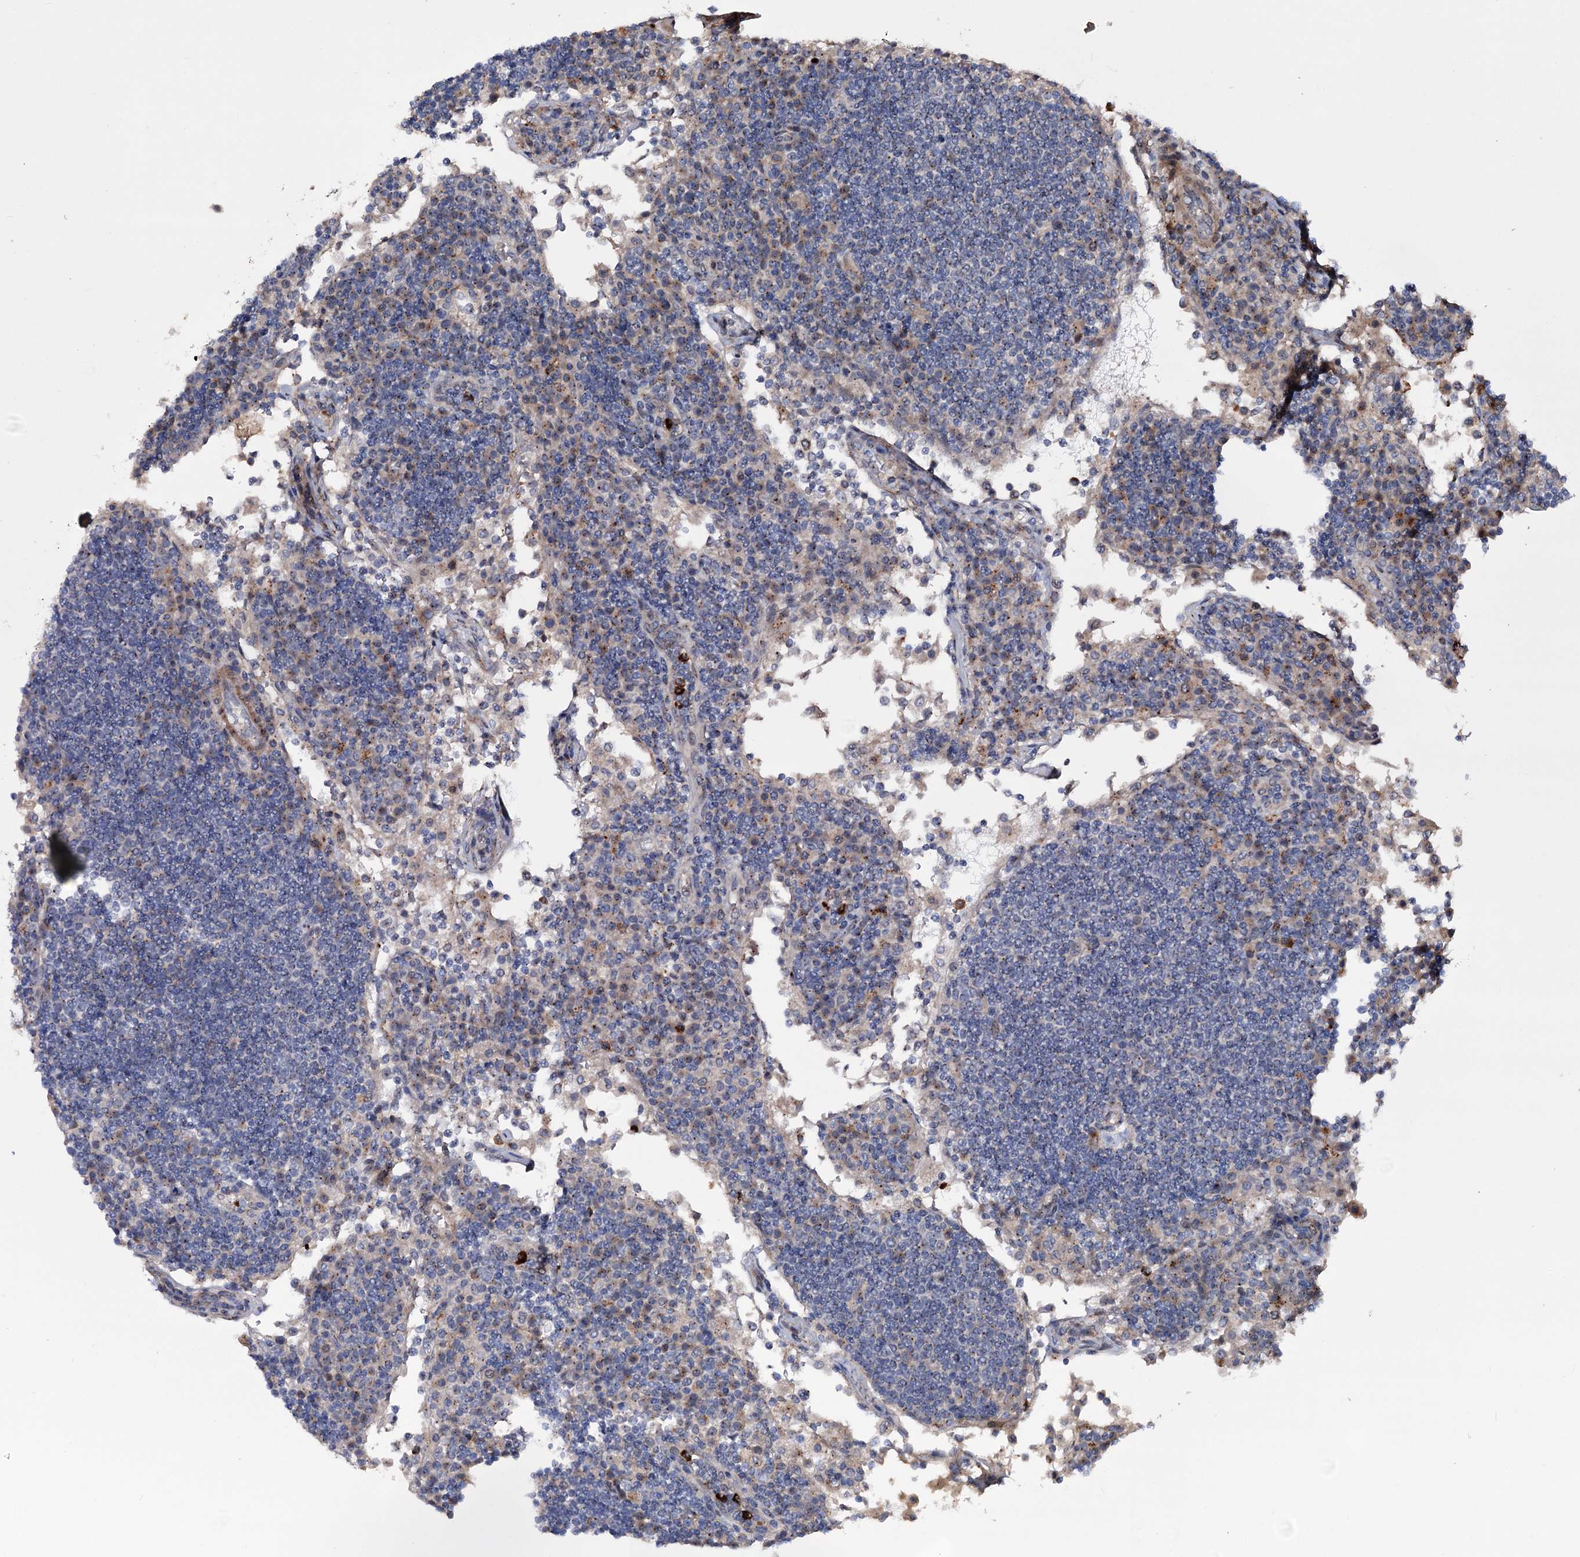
{"staining": {"intensity": "negative", "quantity": "none", "location": "none"}, "tissue": "lymph node", "cell_type": "Germinal center cells", "image_type": "normal", "snomed": [{"axis": "morphology", "description": "Normal tissue, NOS"}, {"axis": "topography", "description": "Lymph node"}], "caption": "Lymph node stained for a protein using immunohistochemistry (IHC) exhibits no staining germinal center cells.", "gene": "MINDY3", "patient": {"sex": "female", "age": 53}}